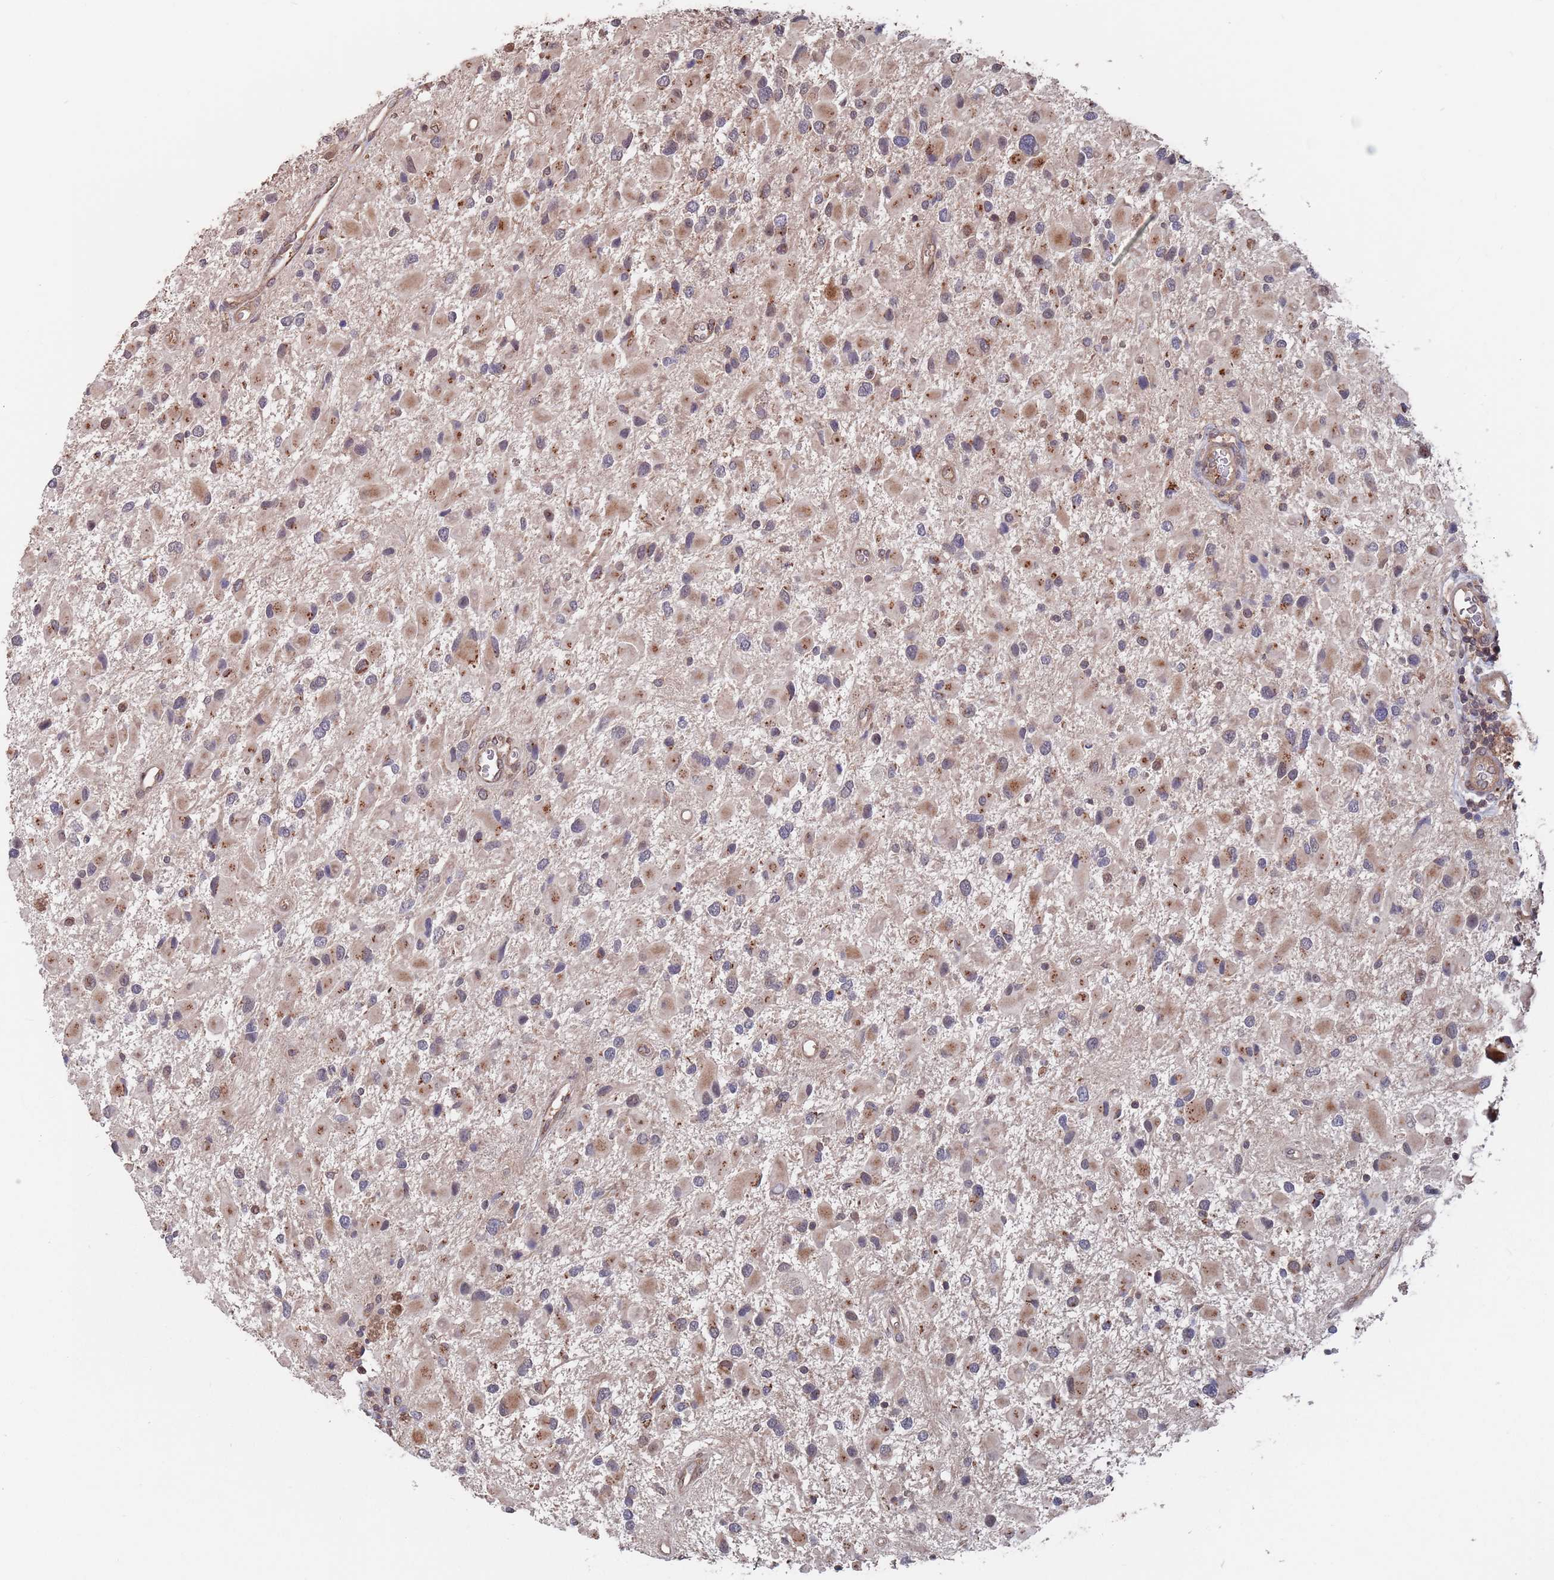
{"staining": {"intensity": "weak", "quantity": ">75%", "location": "cytoplasmic/membranous"}, "tissue": "glioma", "cell_type": "Tumor cells", "image_type": "cancer", "snomed": [{"axis": "morphology", "description": "Glioma, malignant, High grade"}, {"axis": "topography", "description": "Brain"}], "caption": "Approximately >75% of tumor cells in glioma display weak cytoplasmic/membranous protein positivity as visualized by brown immunohistochemical staining.", "gene": "UNC45A", "patient": {"sex": "male", "age": 53}}